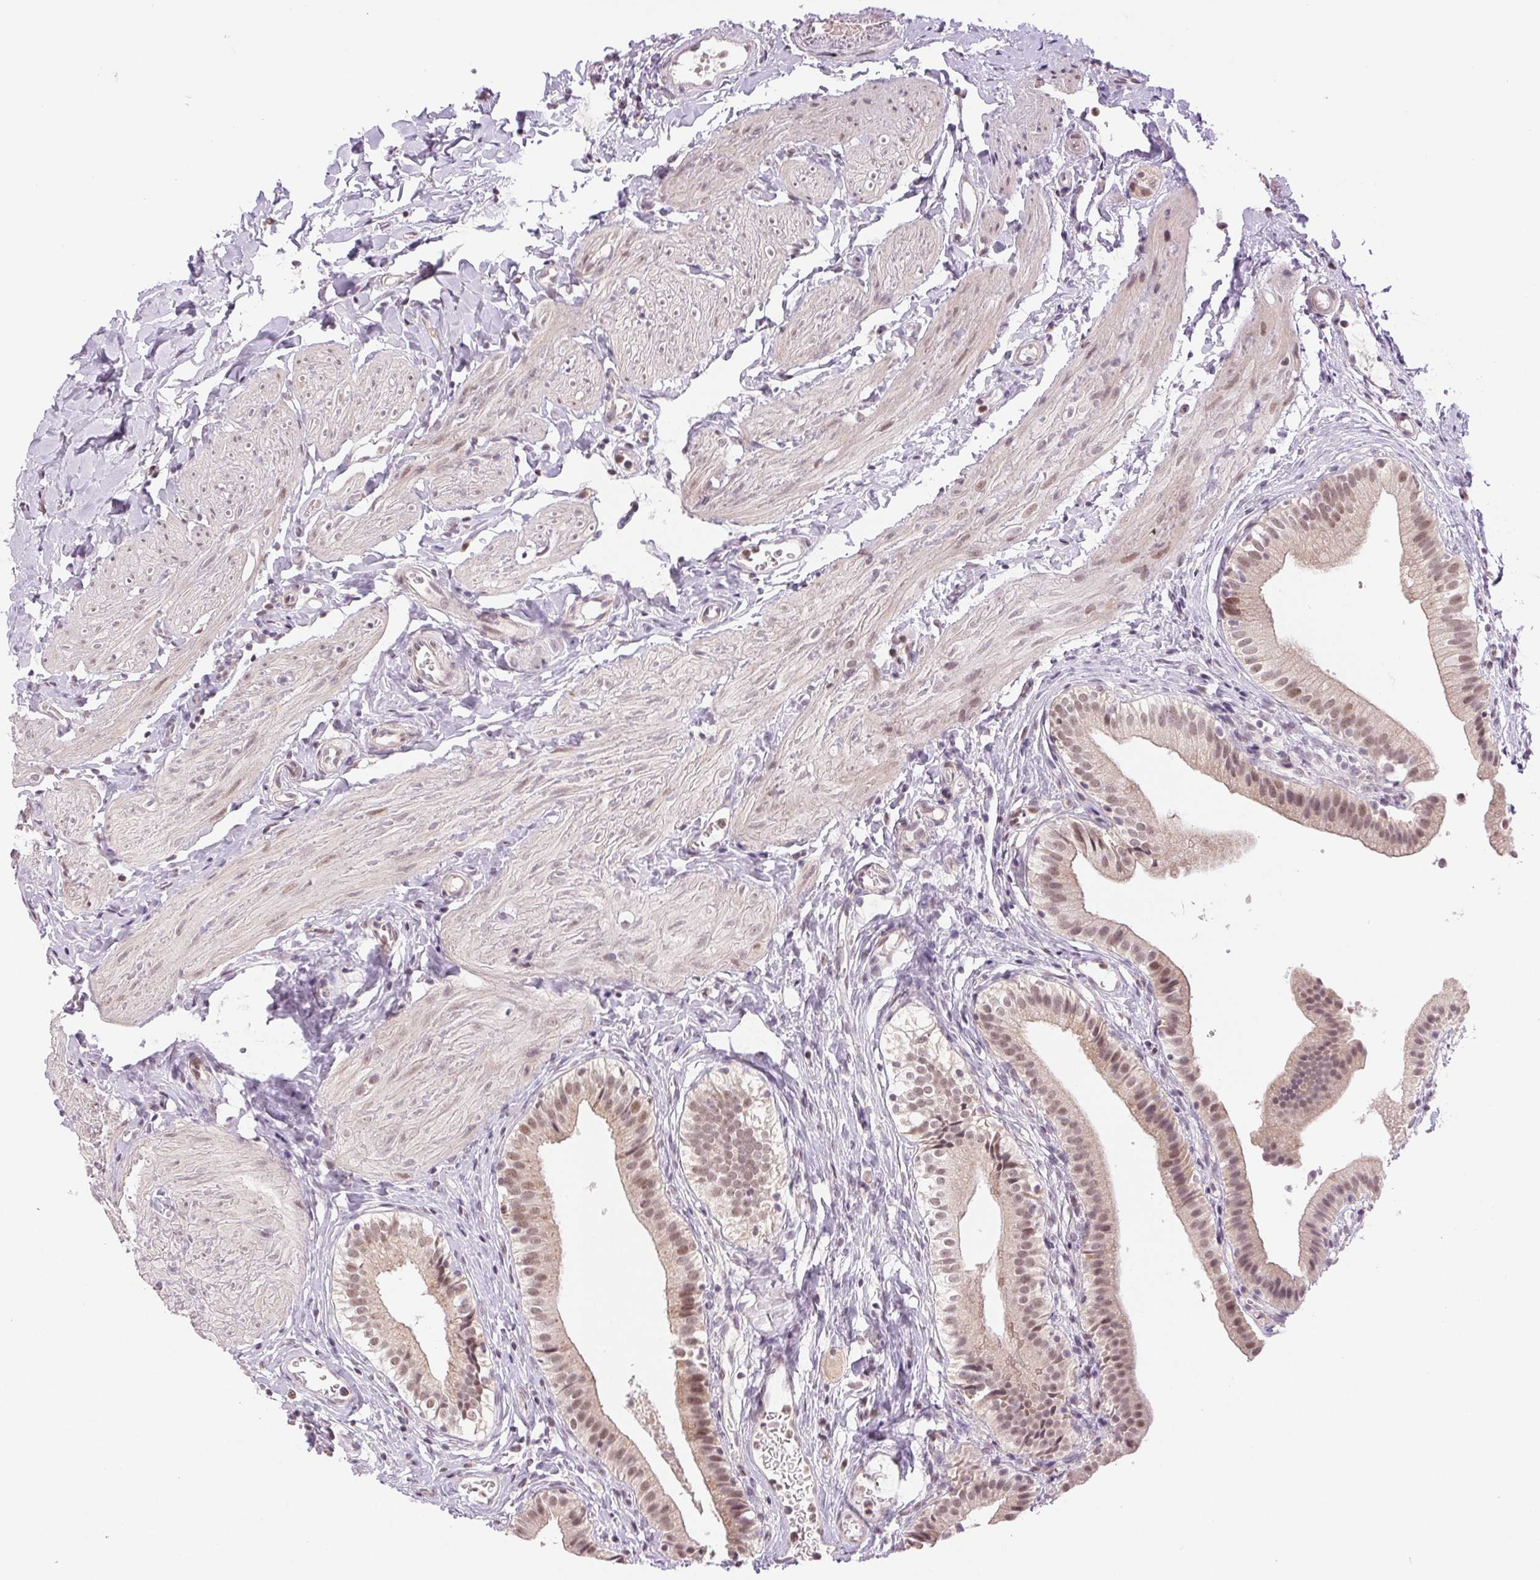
{"staining": {"intensity": "moderate", "quantity": ">75%", "location": "nuclear"}, "tissue": "gallbladder", "cell_type": "Glandular cells", "image_type": "normal", "snomed": [{"axis": "morphology", "description": "Normal tissue, NOS"}, {"axis": "topography", "description": "Gallbladder"}], "caption": "Moderate nuclear positivity is identified in about >75% of glandular cells in benign gallbladder. The staining is performed using DAB brown chromogen to label protein expression. The nuclei are counter-stained blue using hematoxylin.", "gene": "GRHL3", "patient": {"sex": "female", "age": 47}}